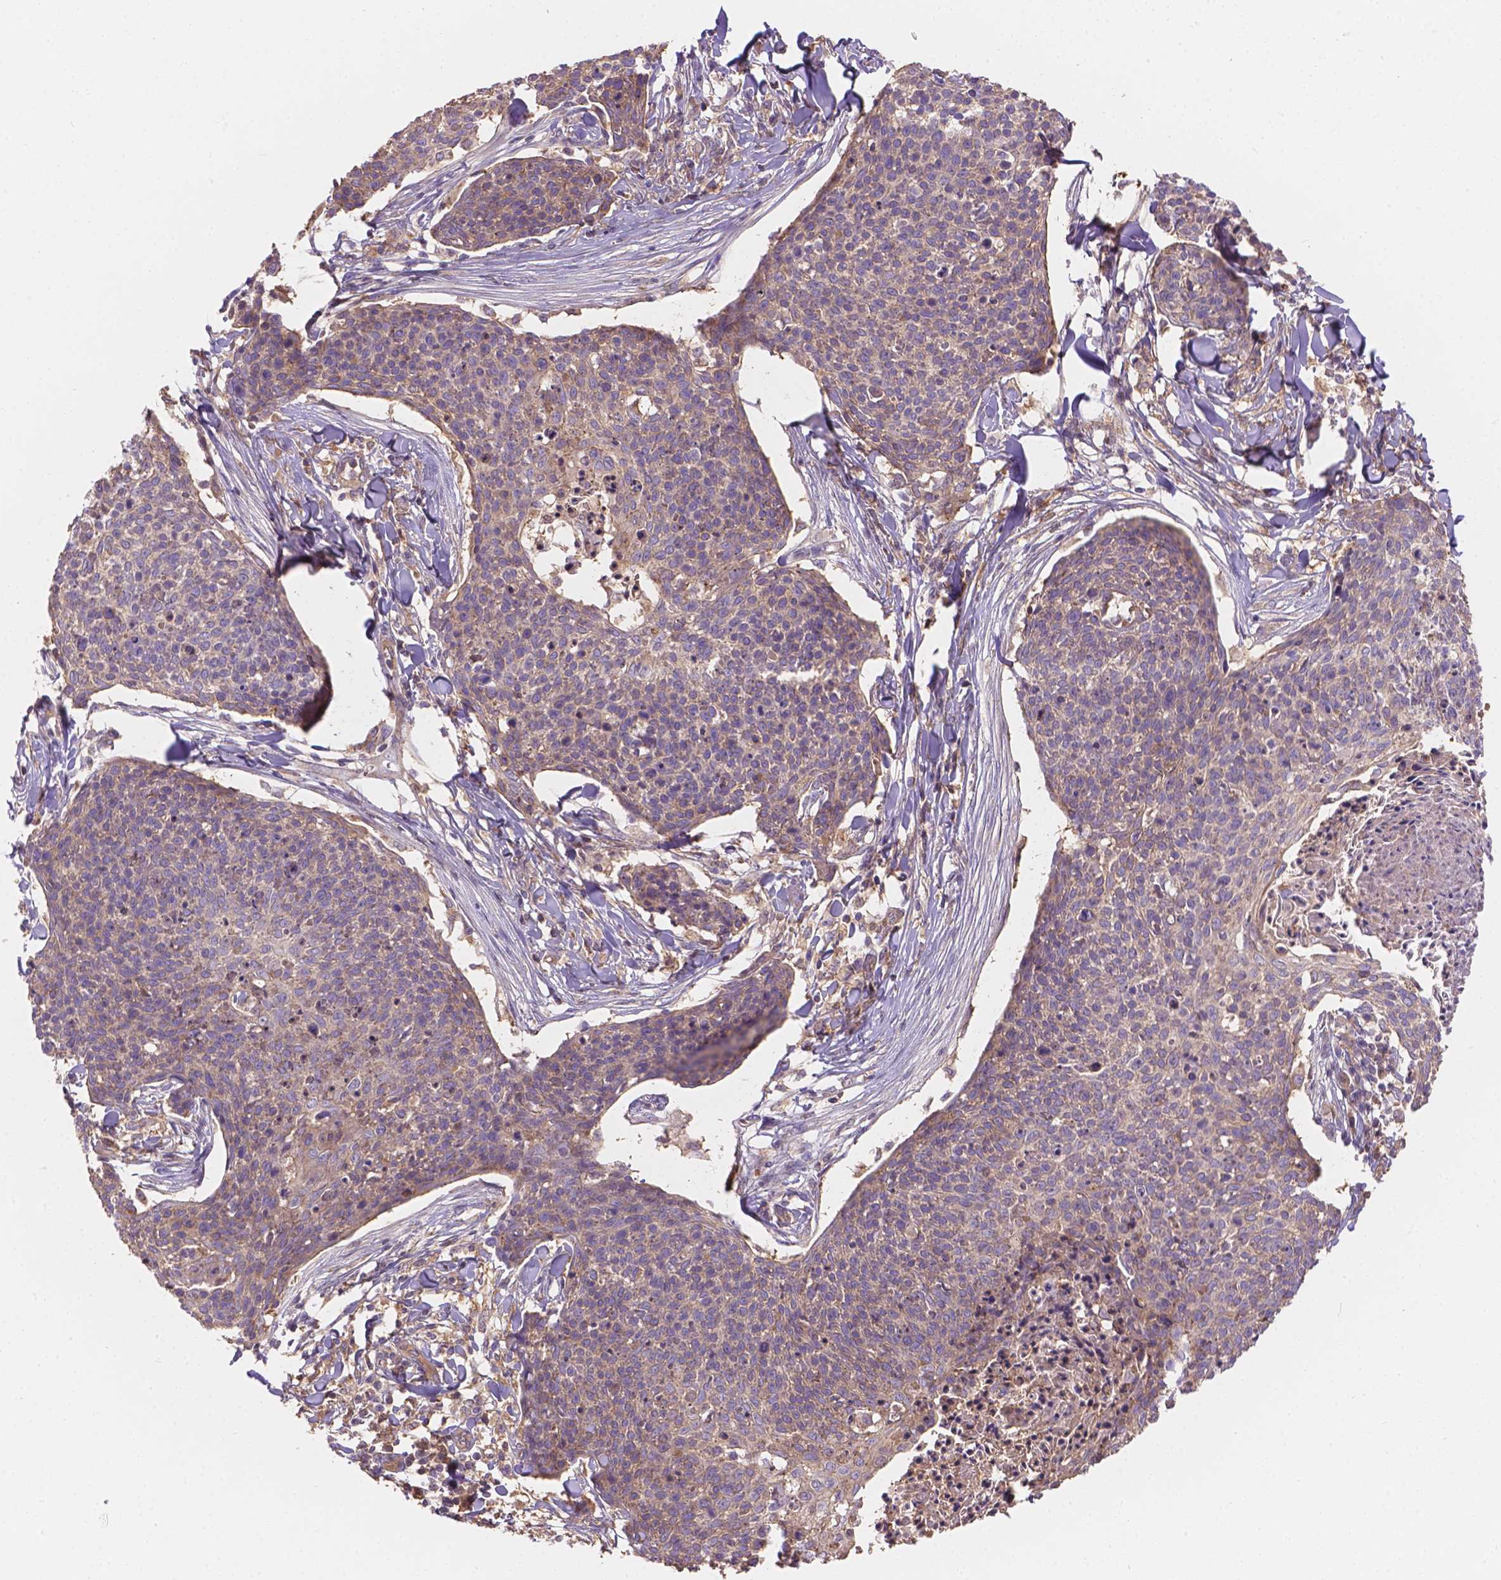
{"staining": {"intensity": "moderate", "quantity": ">75%", "location": "cytoplasmic/membranous"}, "tissue": "skin cancer", "cell_type": "Tumor cells", "image_type": "cancer", "snomed": [{"axis": "morphology", "description": "Squamous cell carcinoma, NOS"}, {"axis": "topography", "description": "Skin"}, {"axis": "topography", "description": "Vulva"}], "caption": "DAB immunohistochemical staining of skin cancer displays moderate cytoplasmic/membranous protein expression in about >75% of tumor cells.", "gene": "CDK10", "patient": {"sex": "female", "age": 75}}